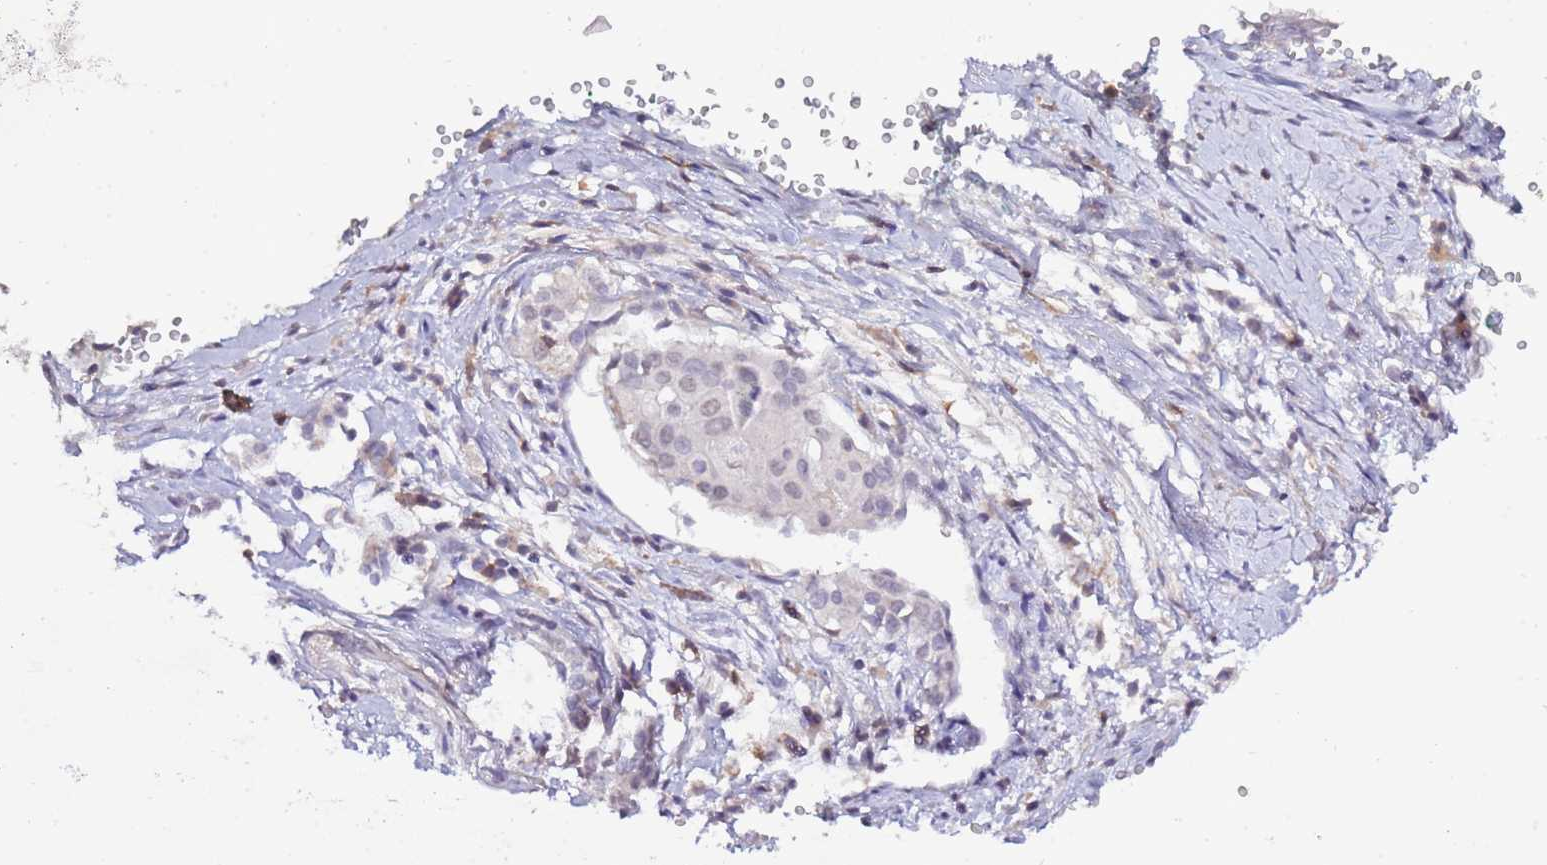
{"staining": {"intensity": "negative", "quantity": "none", "location": "none"}, "tissue": "cervical cancer", "cell_type": "Tumor cells", "image_type": "cancer", "snomed": [{"axis": "morphology", "description": "Squamous cell carcinoma, NOS"}, {"axis": "topography", "description": "Cervix"}], "caption": "A high-resolution micrograph shows IHC staining of cervical squamous cell carcinoma, which shows no significant positivity in tumor cells.", "gene": "EFHD1", "patient": {"sex": "female", "age": 44}}